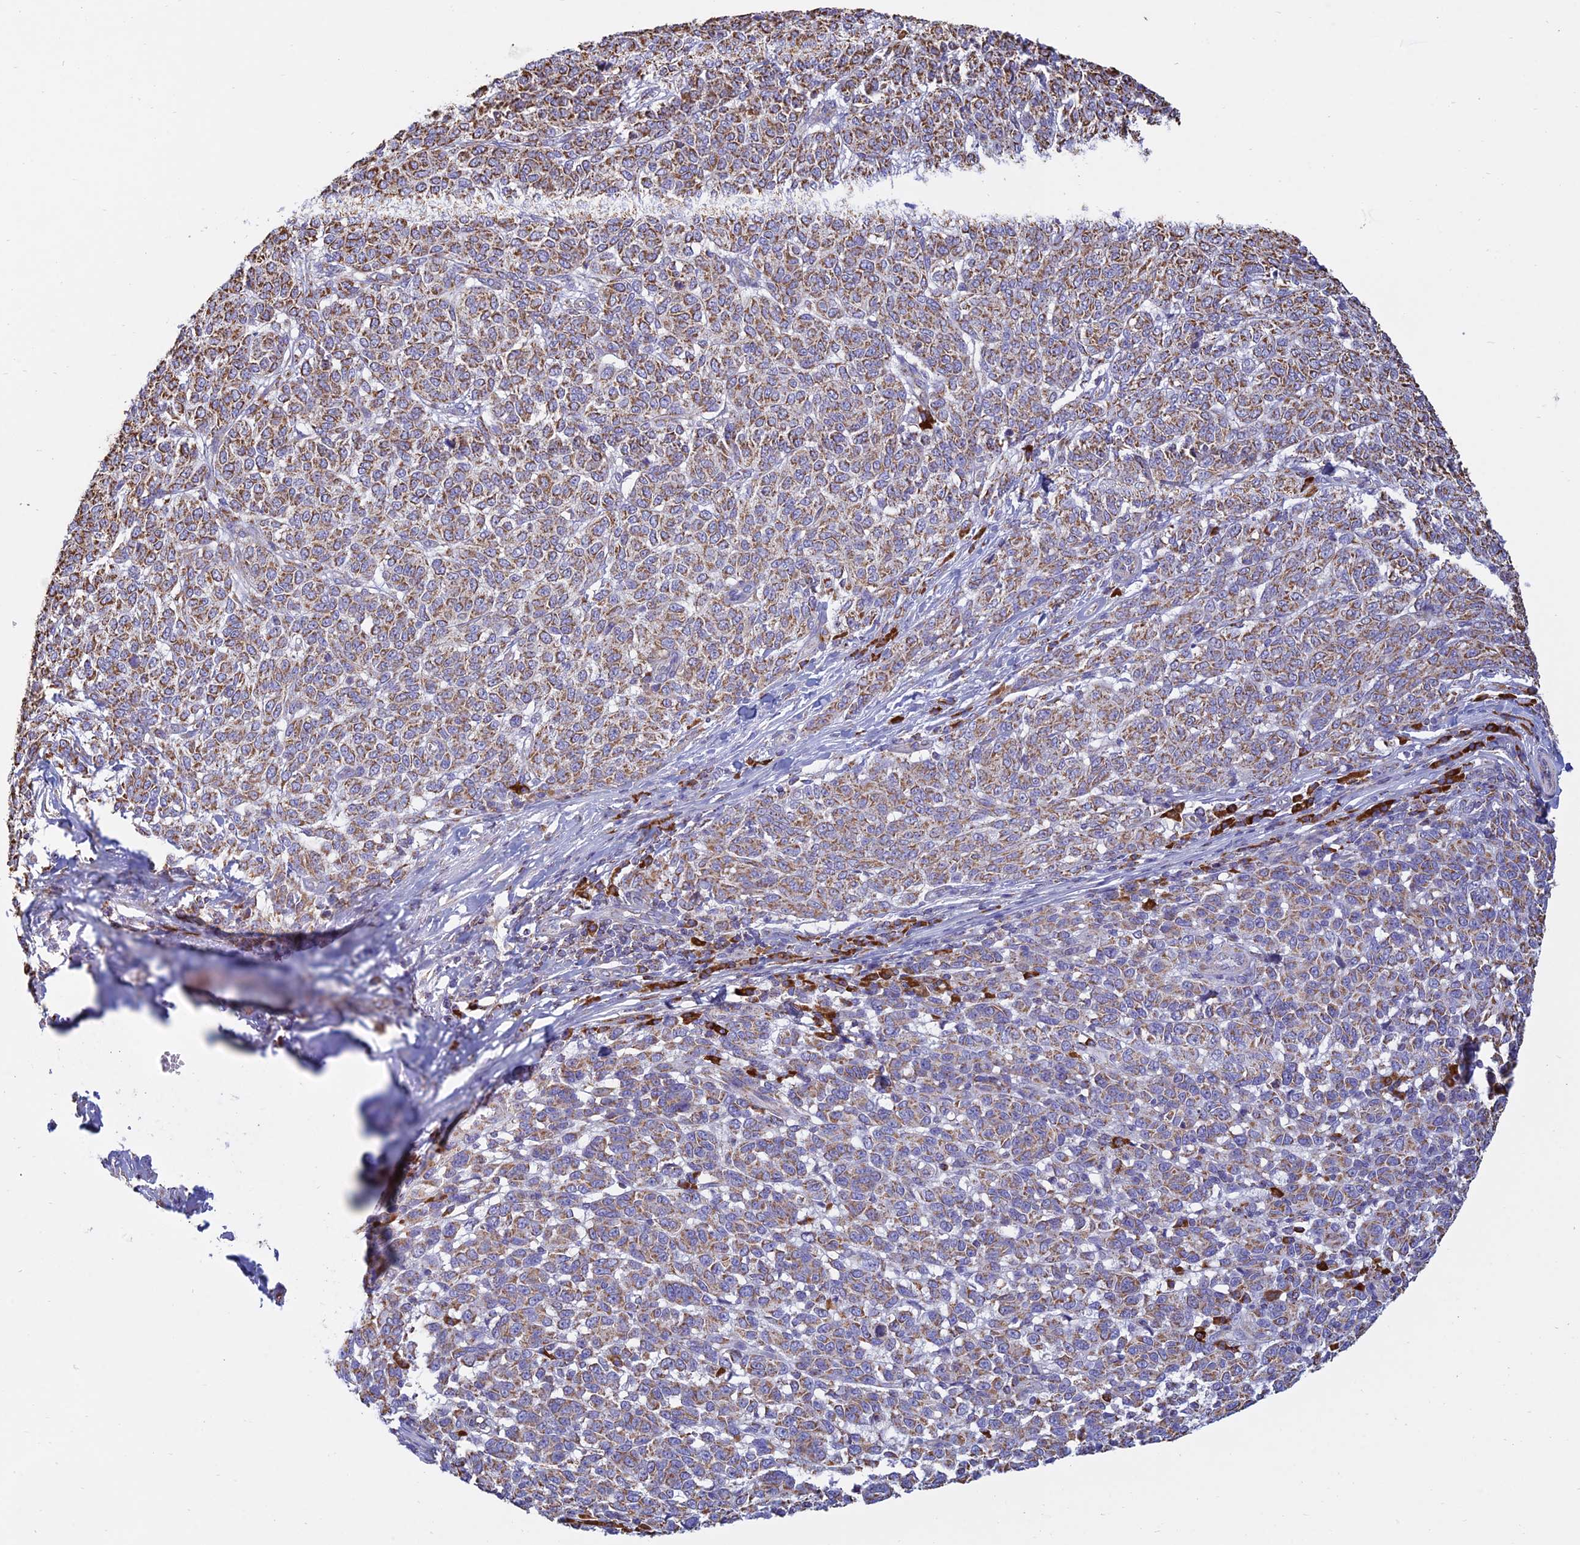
{"staining": {"intensity": "moderate", "quantity": ">75%", "location": "cytoplasmic/membranous"}, "tissue": "melanoma", "cell_type": "Tumor cells", "image_type": "cancer", "snomed": [{"axis": "morphology", "description": "Malignant melanoma, NOS"}, {"axis": "topography", "description": "Skin"}], "caption": "Immunohistochemistry (DAB (3,3'-diaminobenzidine)) staining of melanoma exhibits moderate cytoplasmic/membranous protein staining in about >75% of tumor cells. (DAB (3,3'-diaminobenzidine) IHC, brown staining for protein, blue staining for nuclei).", "gene": "OR2W3", "patient": {"sex": "male", "age": 49}}